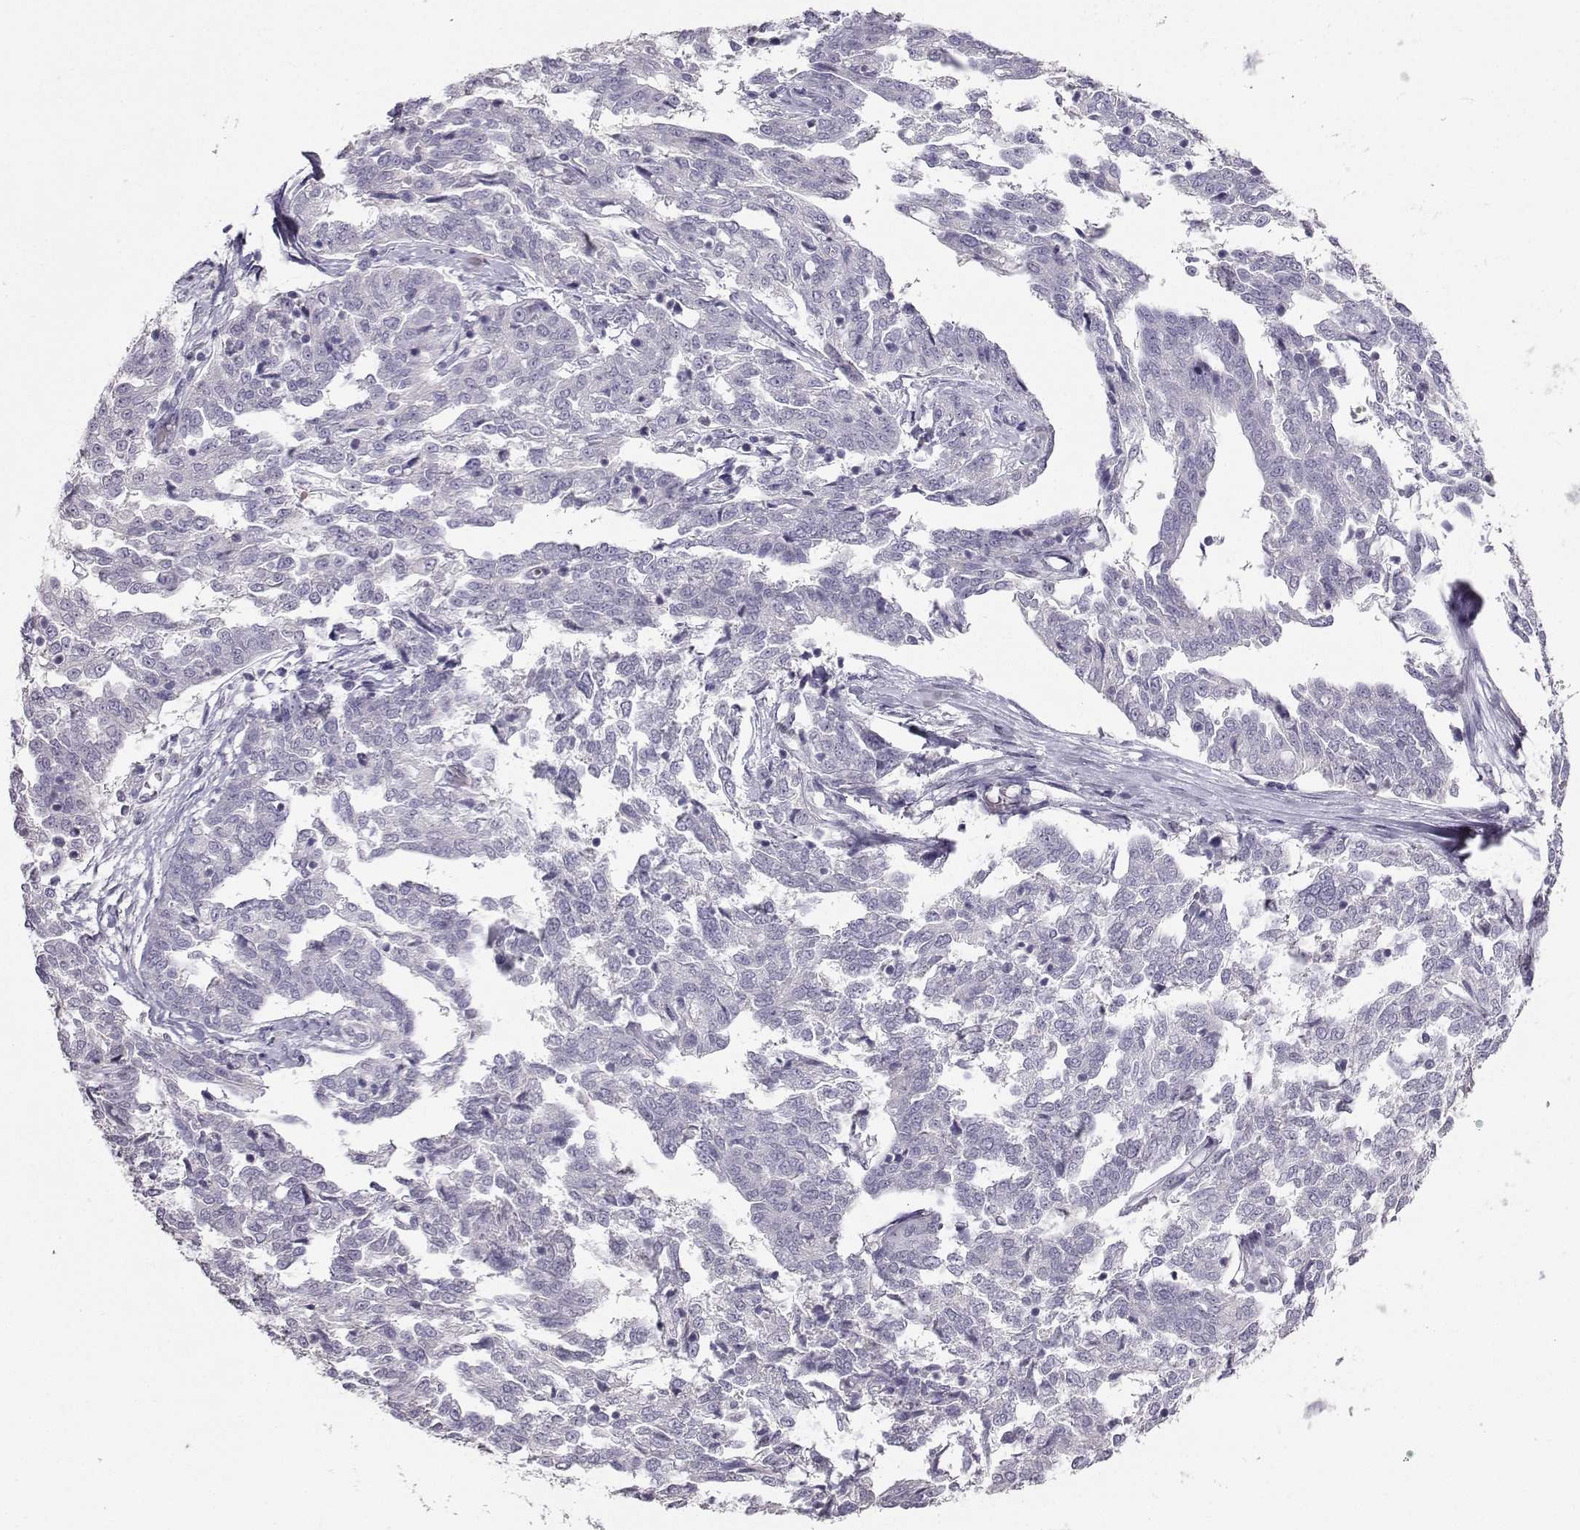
{"staining": {"intensity": "negative", "quantity": "none", "location": "none"}, "tissue": "ovarian cancer", "cell_type": "Tumor cells", "image_type": "cancer", "snomed": [{"axis": "morphology", "description": "Cystadenocarcinoma, serous, NOS"}, {"axis": "topography", "description": "Ovary"}], "caption": "Serous cystadenocarcinoma (ovarian) was stained to show a protein in brown. There is no significant expression in tumor cells.", "gene": "CARTPT", "patient": {"sex": "female", "age": 67}}